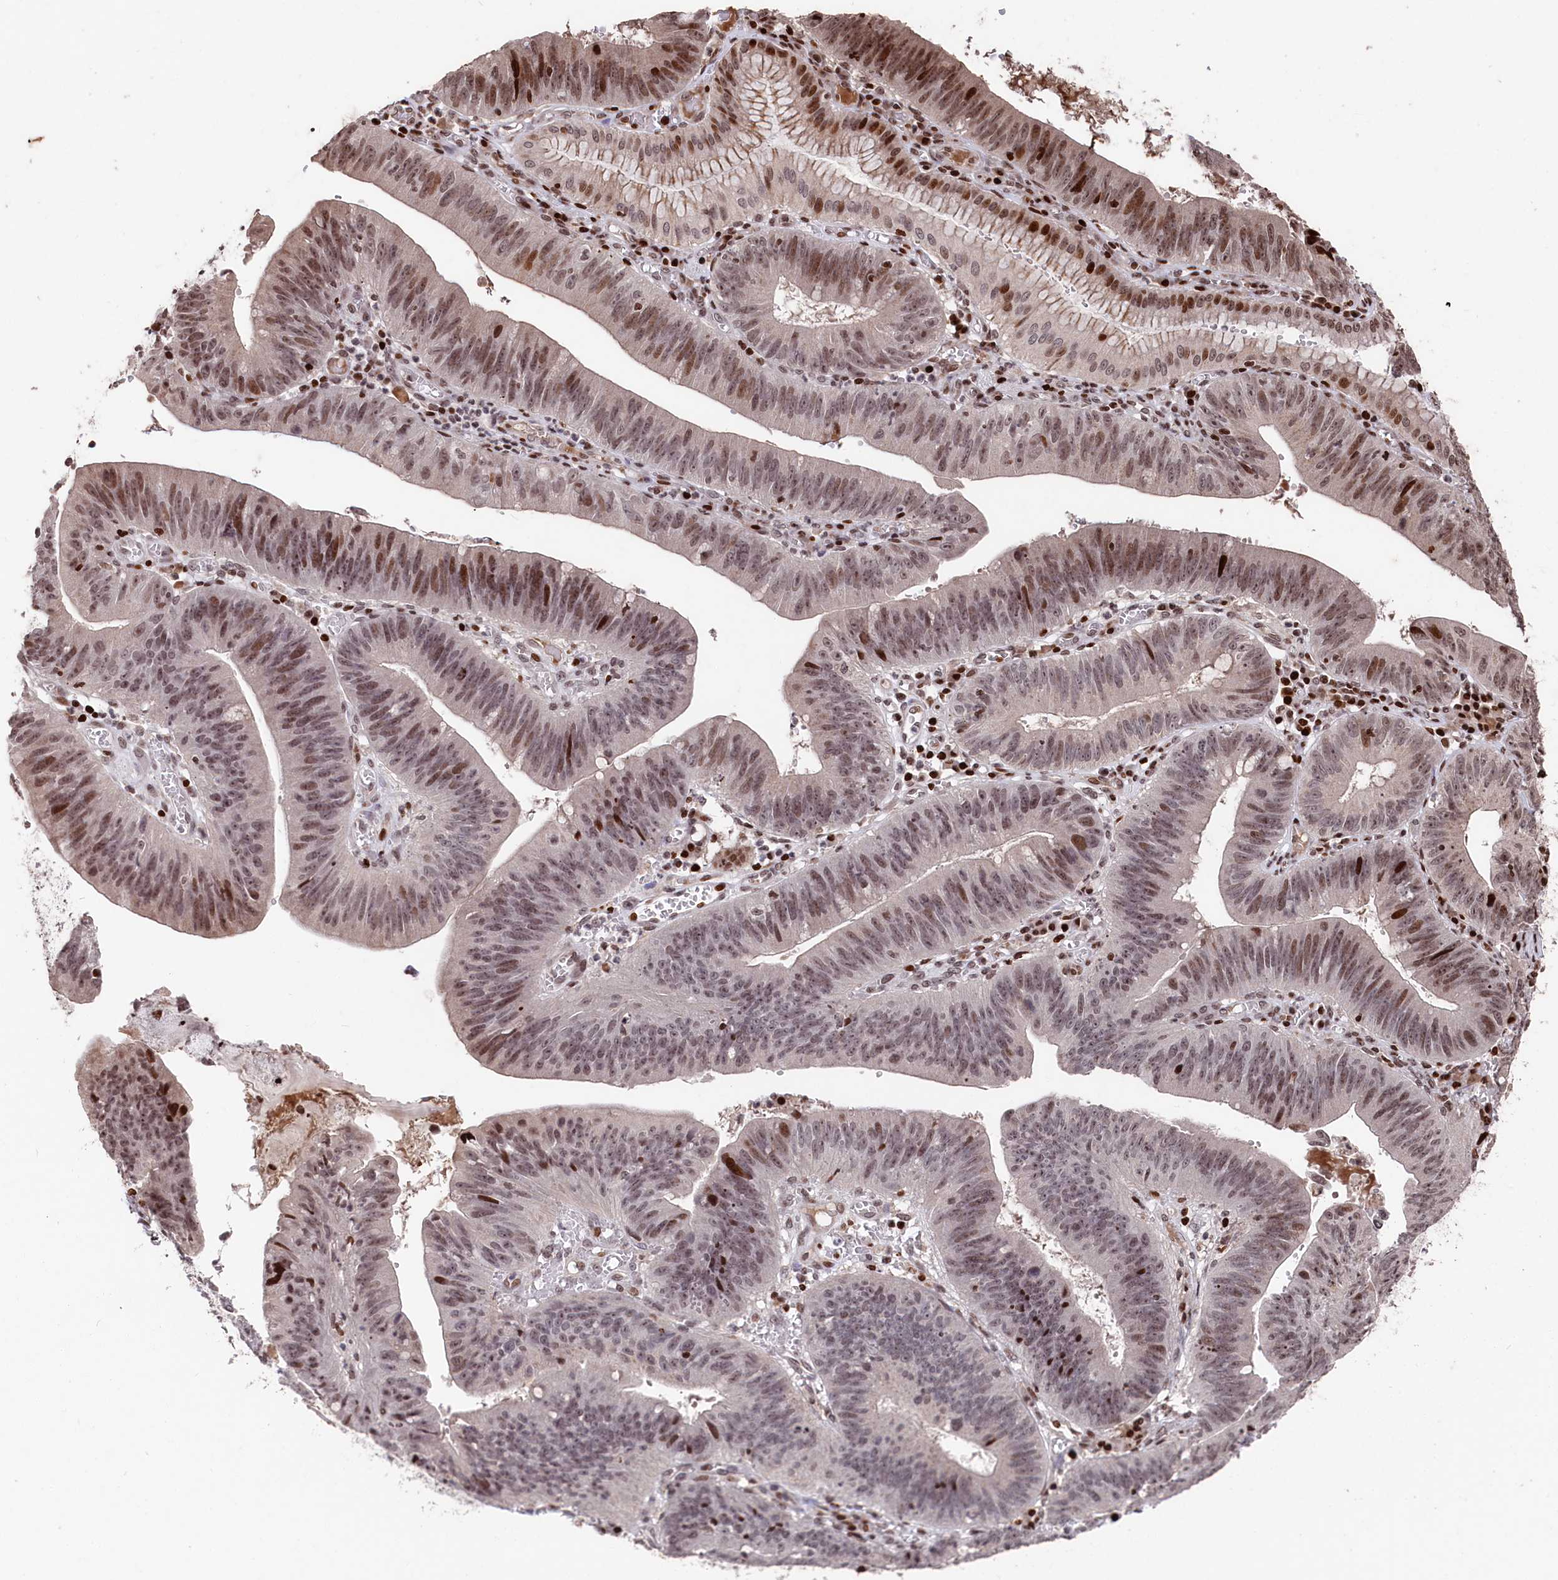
{"staining": {"intensity": "moderate", "quantity": "25%-75%", "location": "nuclear"}, "tissue": "stomach cancer", "cell_type": "Tumor cells", "image_type": "cancer", "snomed": [{"axis": "morphology", "description": "Adenocarcinoma, NOS"}, {"axis": "topography", "description": "Stomach"}], "caption": "Protein staining of stomach cancer (adenocarcinoma) tissue reveals moderate nuclear positivity in approximately 25%-75% of tumor cells. (Brightfield microscopy of DAB IHC at high magnification).", "gene": "MCF2L2", "patient": {"sex": "male", "age": 59}}